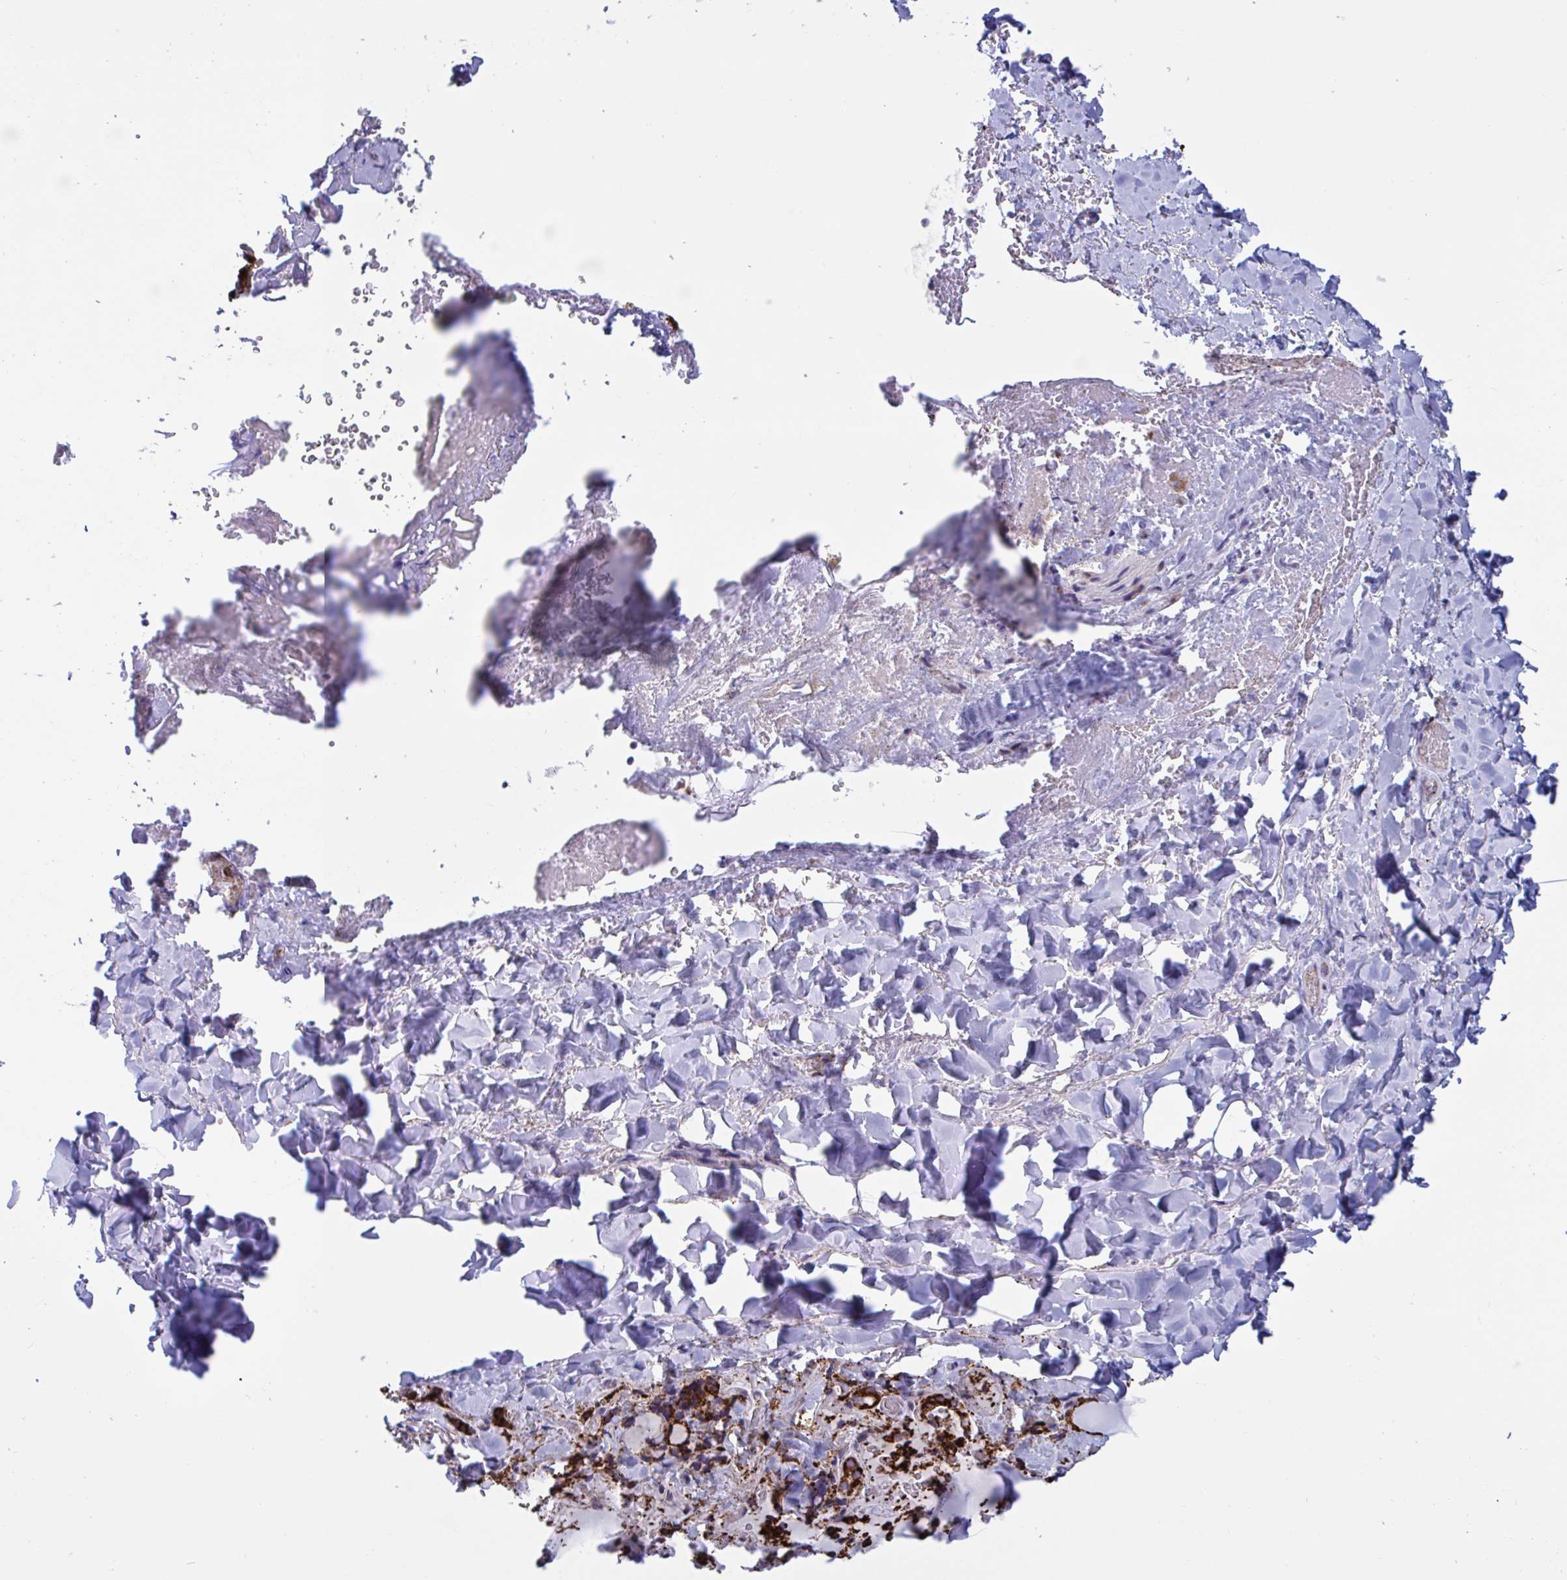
{"staining": {"intensity": "strong", "quantity": ">75%", "location": "cytoplasmic/membranous"}, "tissue": "thyroid gland", "cell_type": "Glandular cells", "image_type": "normal", "snomed": [{"axis": "morphology", "description": "Normal tissue, NOS"}, {"axis": "topography", "description": "Thyroid gland"}], "caption": "Immunohistochemical staining of normal thyroid gland demonstrates strong cytoplasmic/membranous protein staining in approximately >75% of glandular cells. (Brightfield microscopy of DAB IHC at high magnification).", "gene": "PEAK3", "patient": {"sex": "female", "age": 22}}